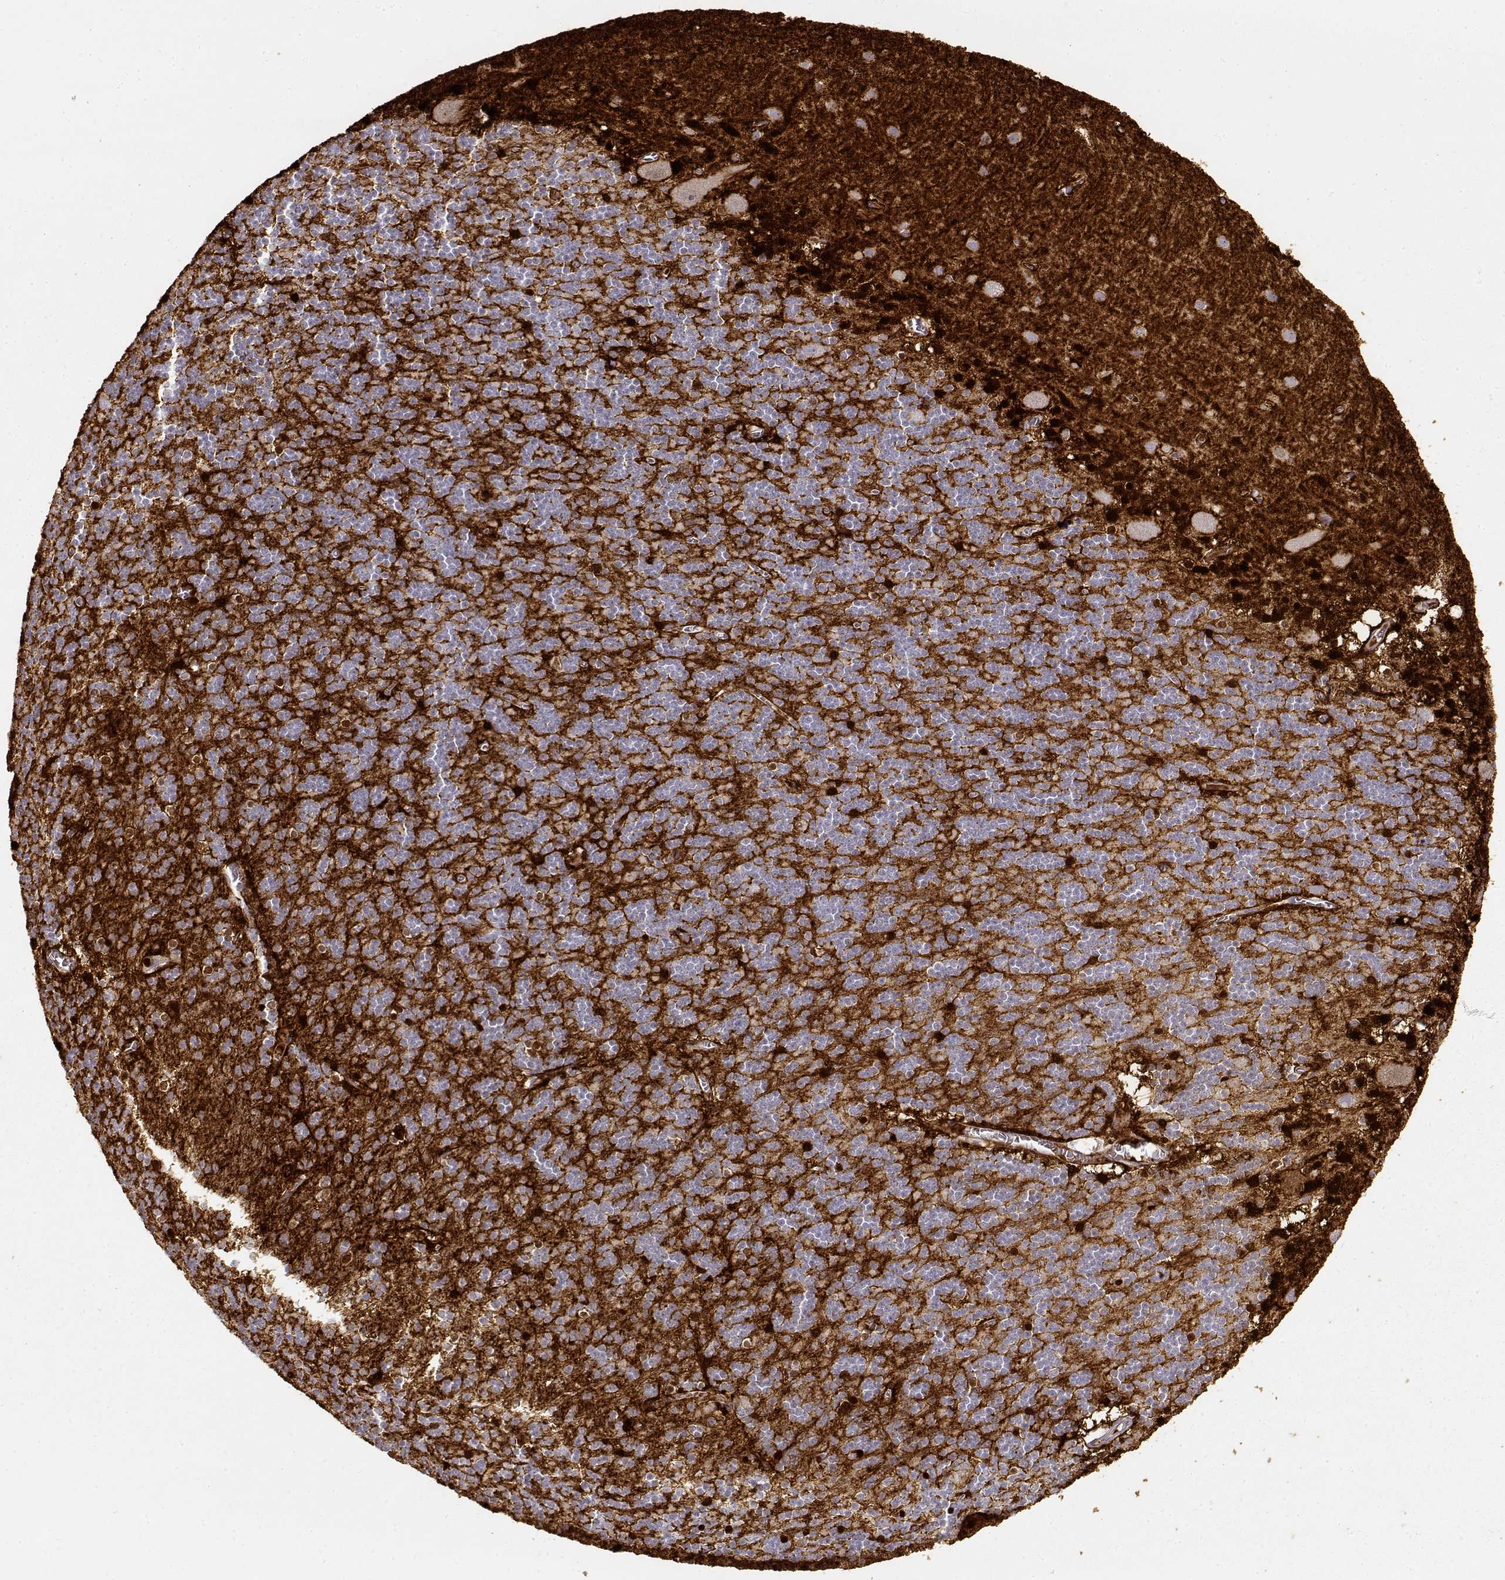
{"staining": {"intensity": "strong", "quantity": "<25%", "location": "nuclear"}, "tissue": "cerebellum", "cell_type": "Cells in granular layer", "image_type": "normal", "snomed": [{"axis": "morphology", "description": "Normal tissue, NOS"}, {"axis": "topography", "description": "Cerebellum"}], "caption": "Human cerebellum stained with a brown dye exhibits strong nuclear positive positivity in about <25% of cells in granular layer.", "gene": "S100B", "patient": {"sex": "male", "age": 70}}